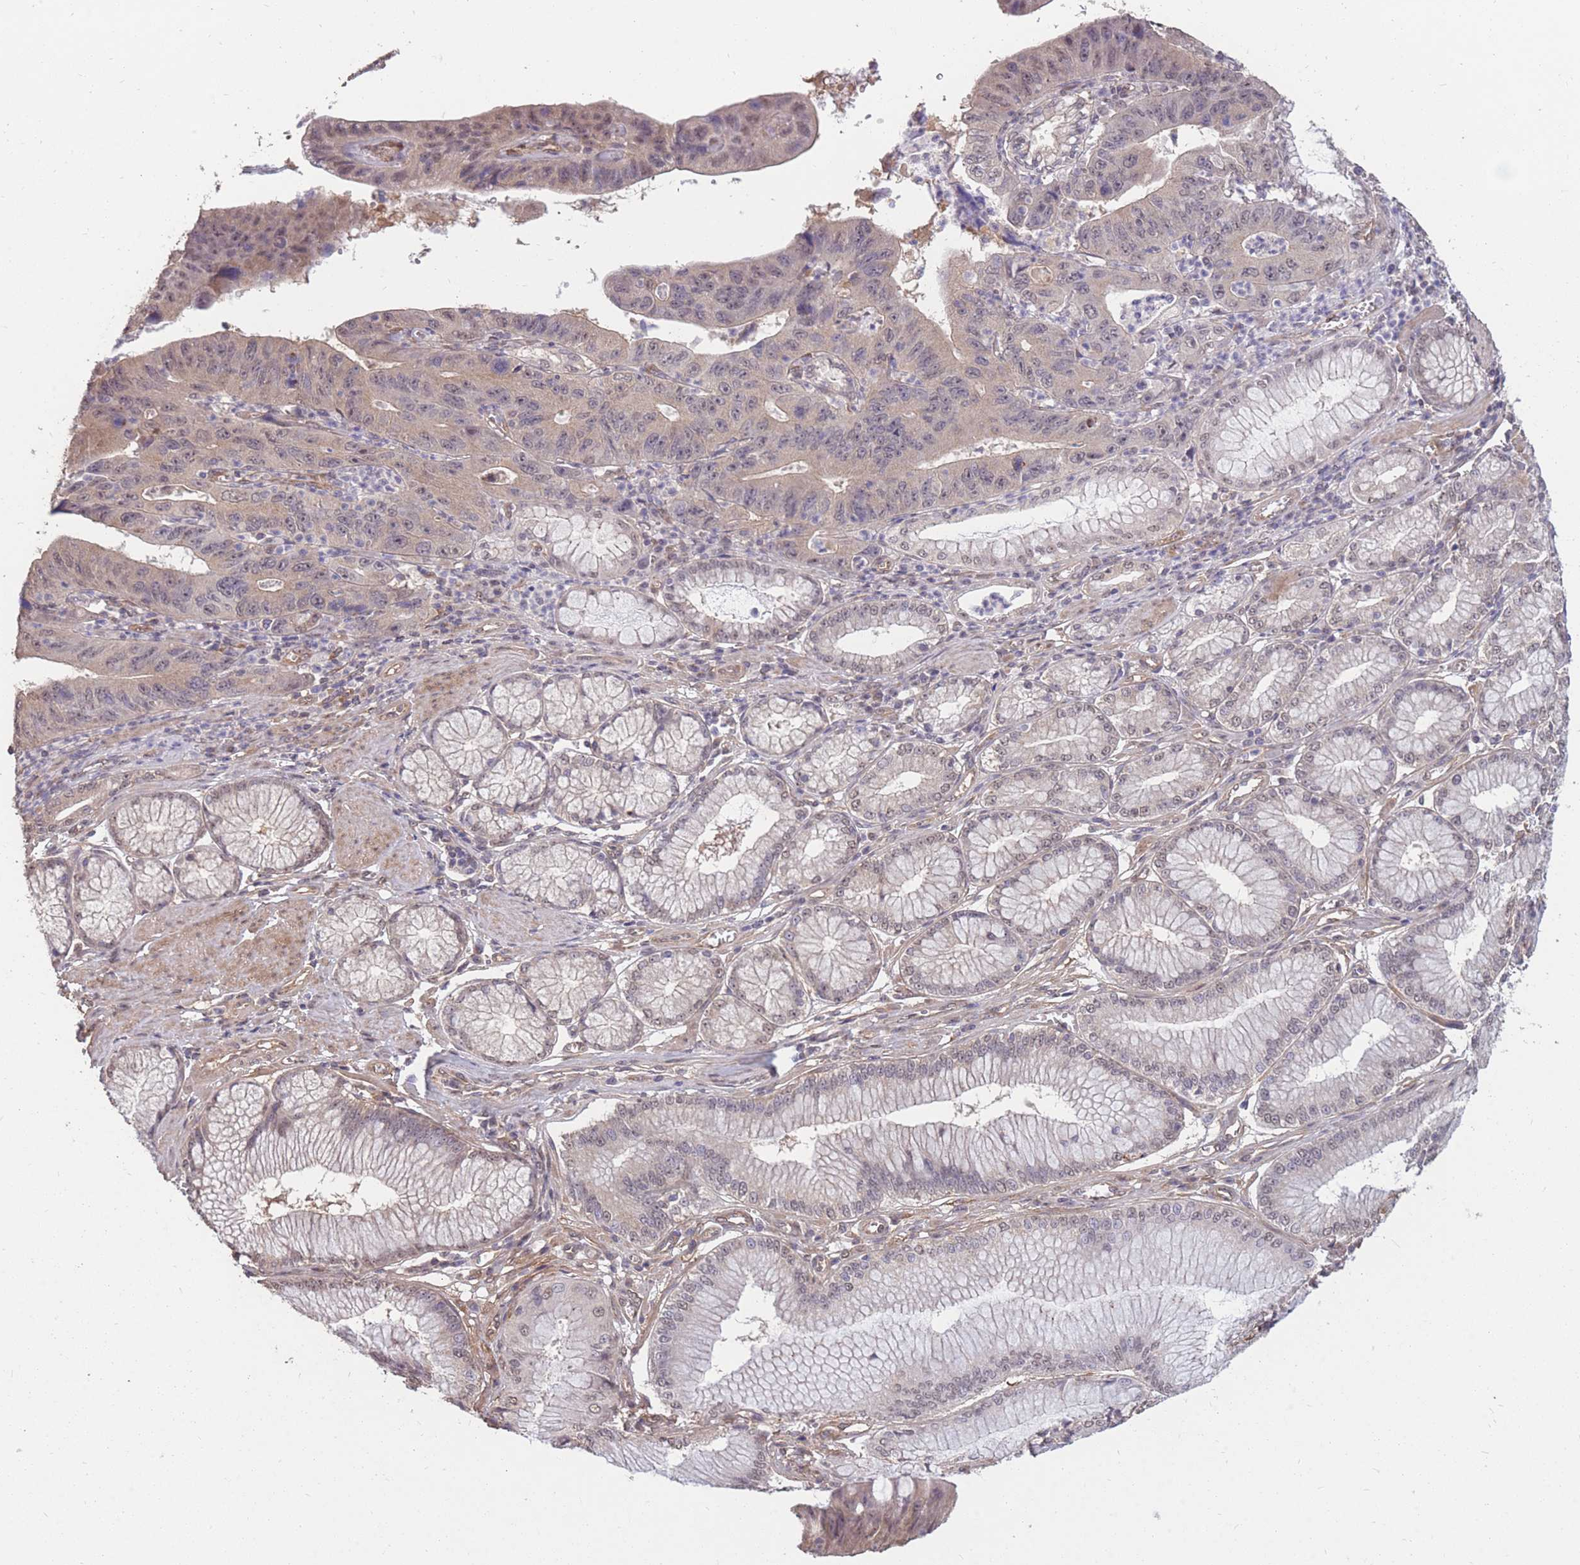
{"staining": {"intensity": "weak", "quantity": "<25%", "location": "nuclear"}, "tissue": "stomach cancer", "cell_type": "Tumor cells", "image_type": "cancer", "snomed": [{"axis": "morphology", "description": "Adenocarcinoma, NOS"}, {"axis": "topography", "description": "Stomach"}], "caption": "Tumor cells are negative for protein expression in human stomach cancer.", "gene": "DYNC1LI2", "patient": {"sex": "male", "age": 59}}